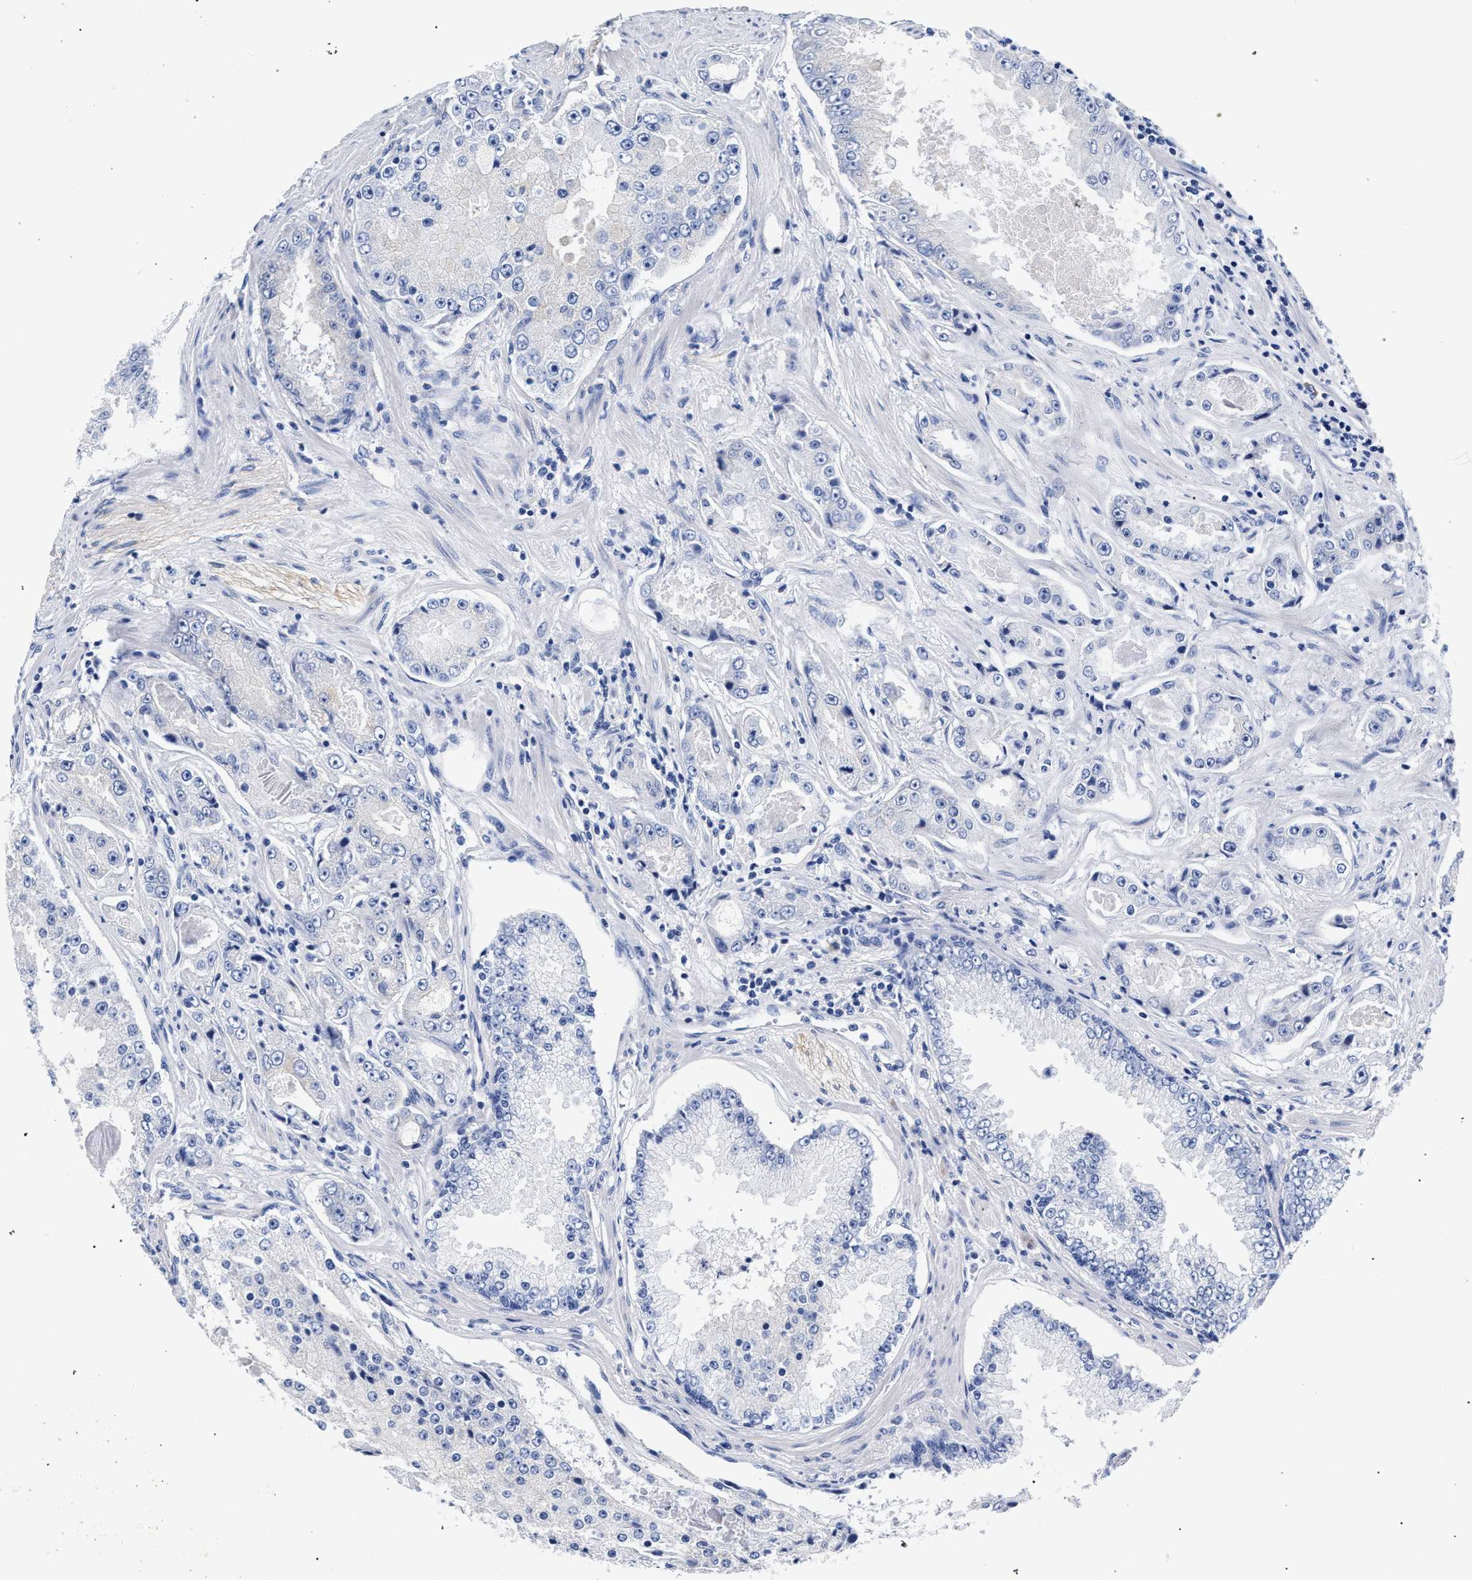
{"staining": {"intensity": "negative", "quantity": "none", "location": "none"}, "tissue": "prostate cancer", "cell_type": "Tumor cells", "image_type": "cancer", "snomed": [{"axis": "morphology", "description": "Adenocarcinoma, High grade"}, {"axis": "topography", "description": "Prostate"}], "caption": "Prostate high-grade adenocarcinoma was stained to show a protein in brown. There is no significant positivity in tumor cells.", "gene": "AKAP4", "patient": {"sex": "male", "age": 73}}